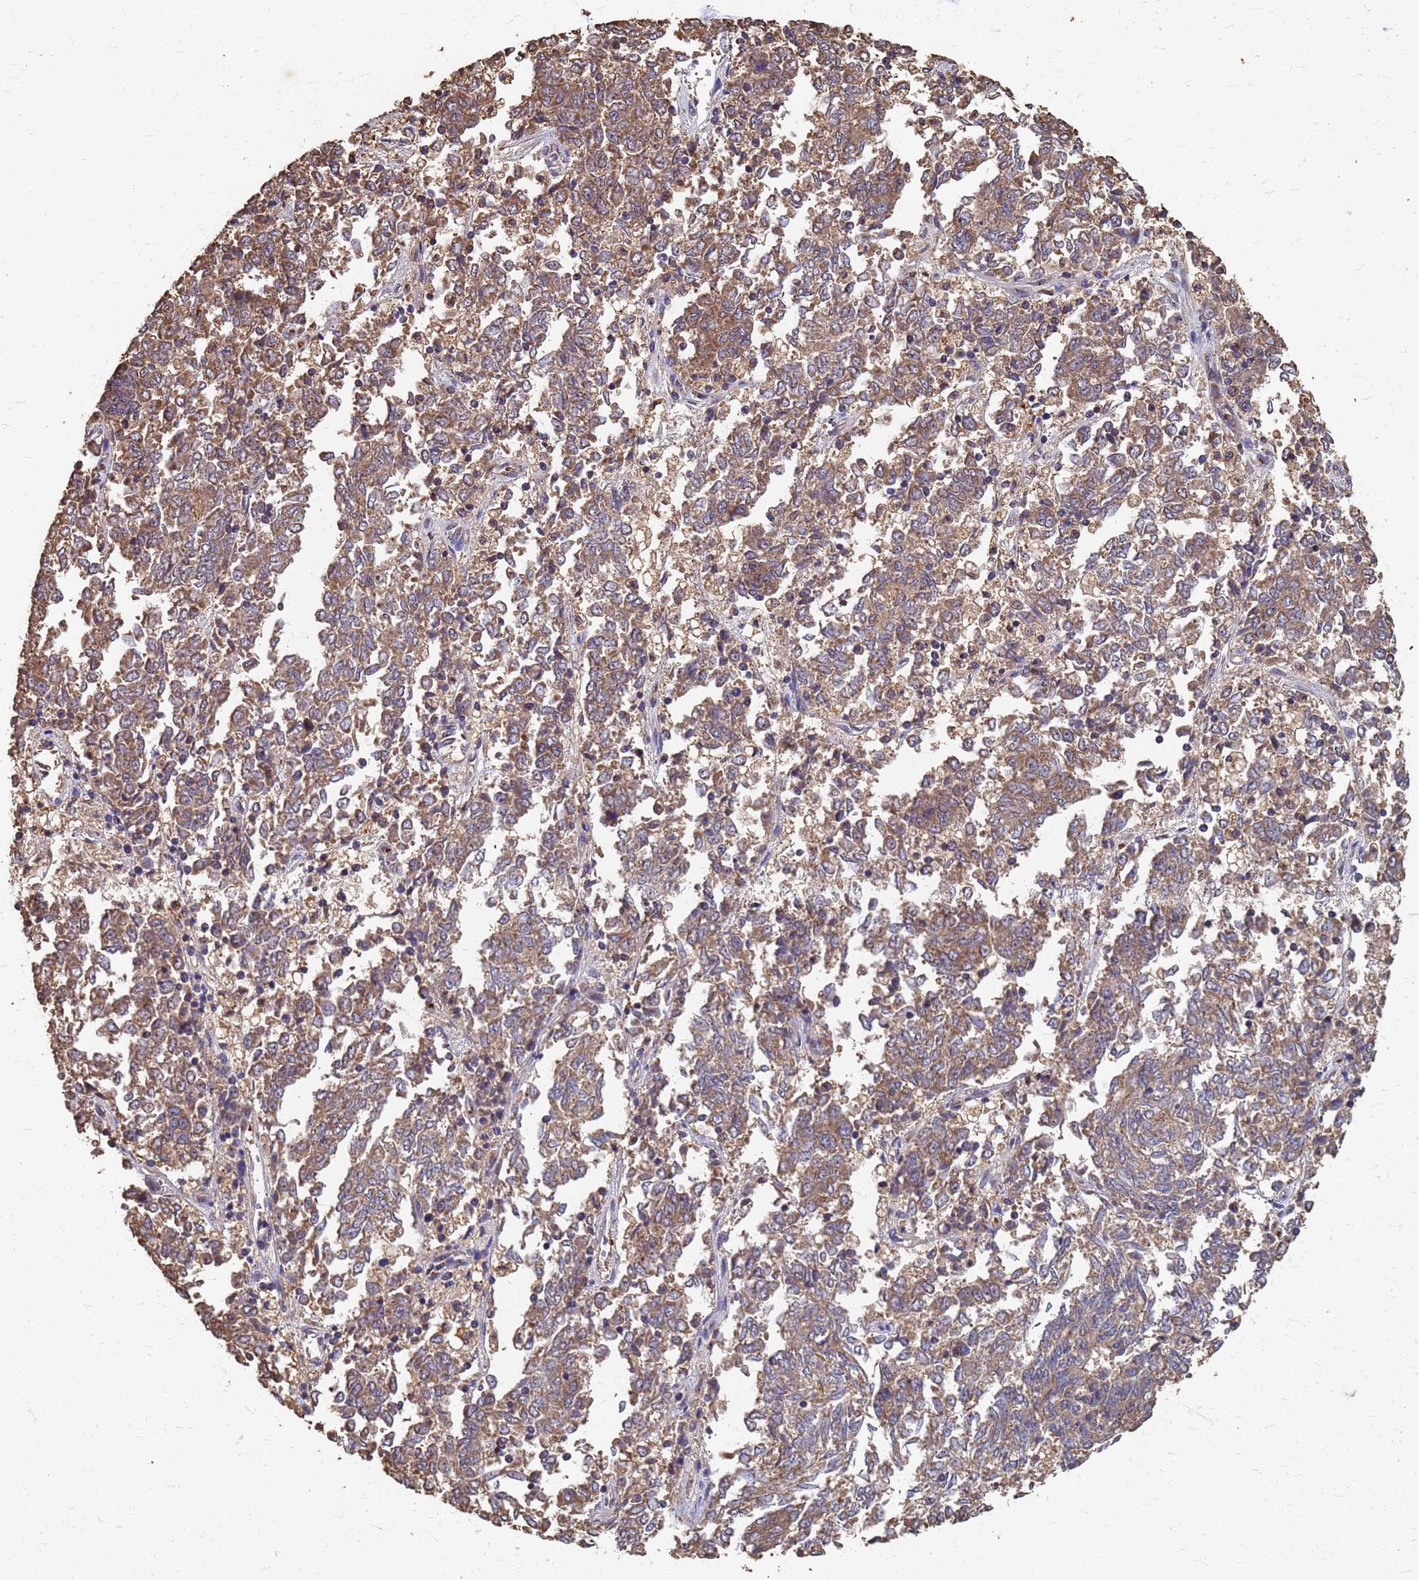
{"staining": {"intensity": "moderate", "quantity": ">75%", "location": "cytoplasmic/membranous"}, "tissue": "endometrial cancer", "cell_type": "Tumor cells", "image_type": "cancer", "snomed": [{"axis": "morphology", "description": "Adenocarcinoma, NOS"}, {"axis": "topography", "description": "Endometrium"}], "caption": "A micrograph of human endometrial cancer (adenocarcinoma) stained for a protein demonstrates moderate cytoplasmic/membranous brown staining in tumor cells.", "gene": "DPH5", "patient": {"sex": "female", "age": 80}}